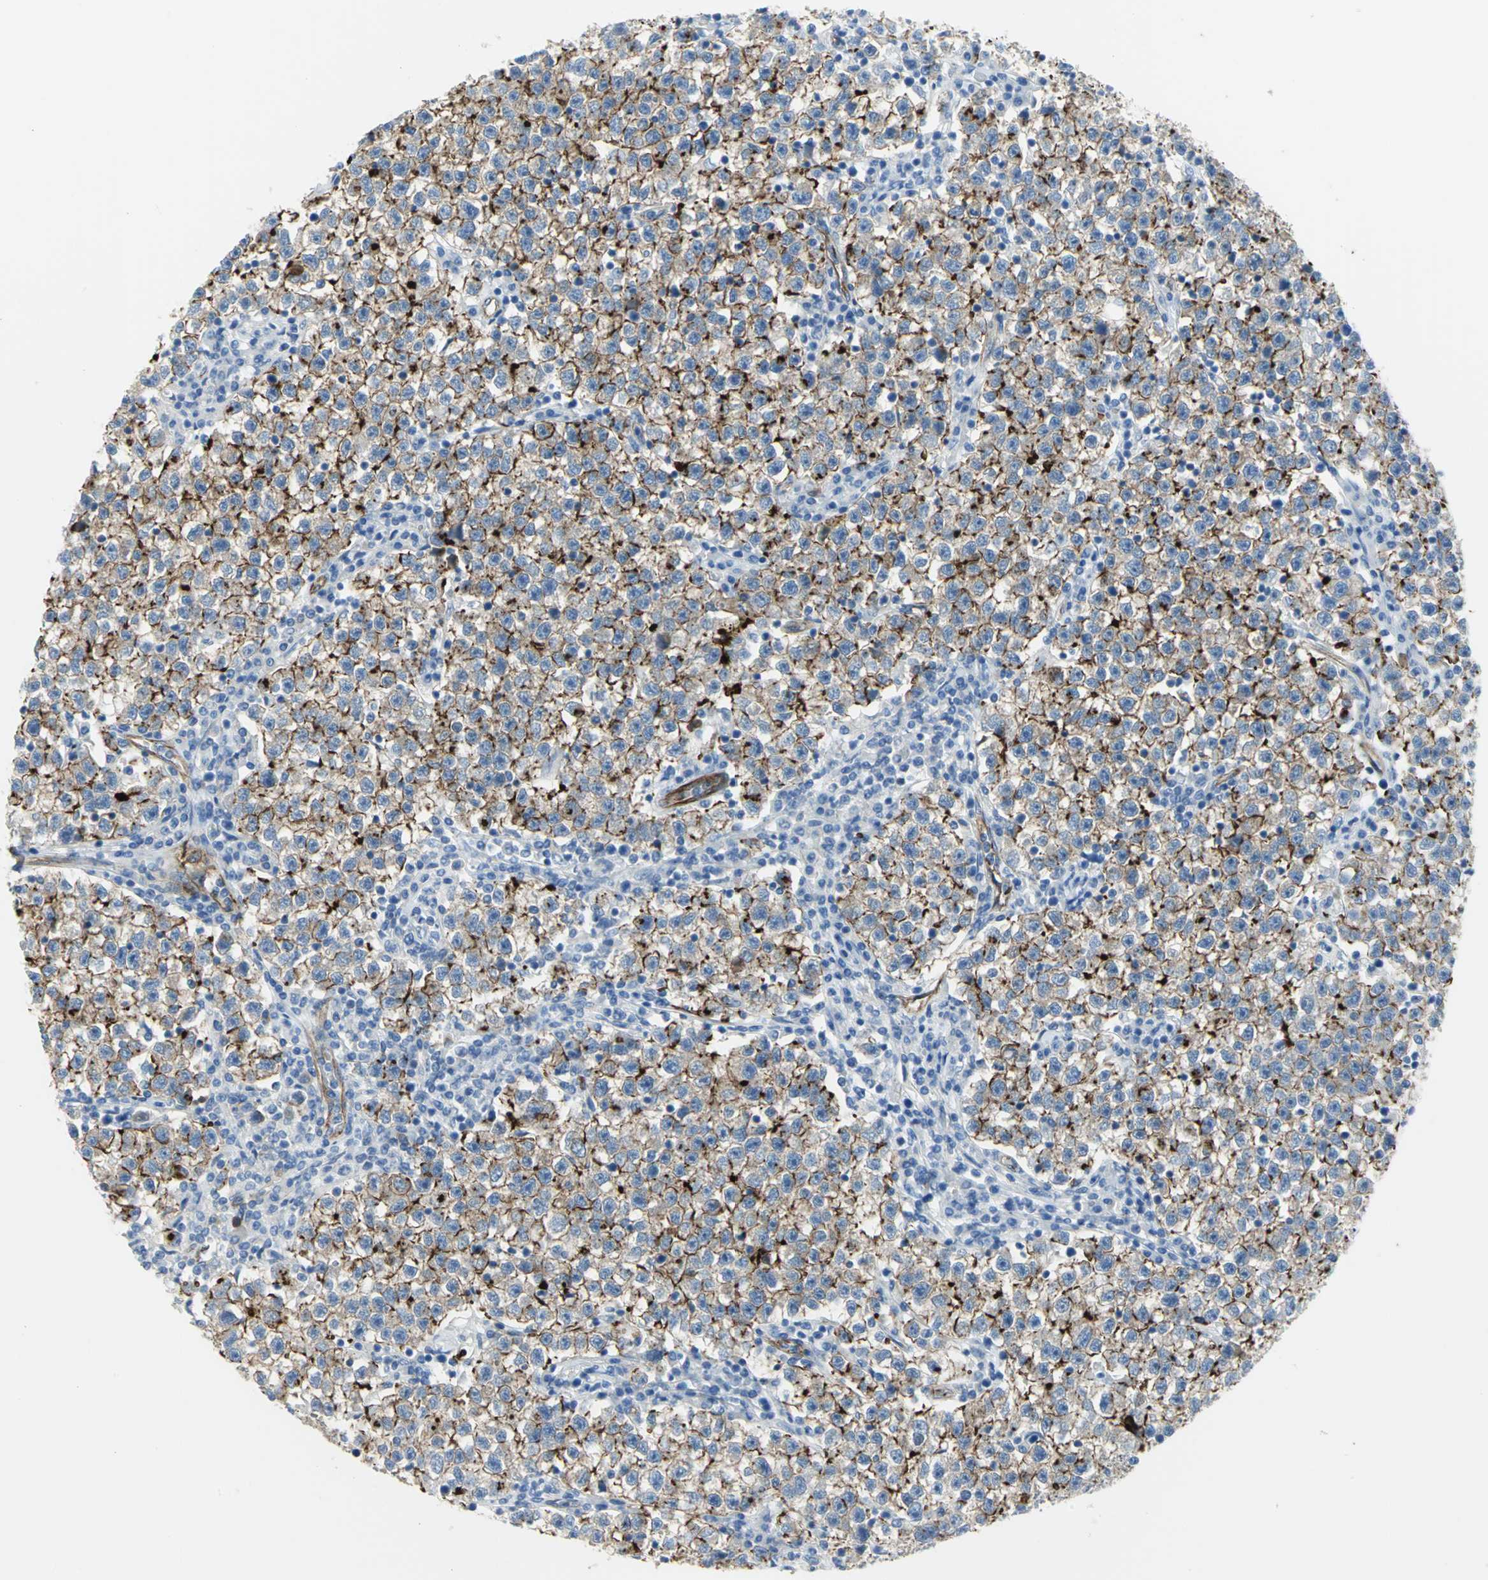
{"staining": {"intensity": "strong", "quantity": ">75%", "location": "cytoplasmic/membranous"}, "tissue": "testis cancer", "cell_type": "Tumor cells", "image_type": "cancer", "snomed": [{"axis": "morphology", "description": "Seminoma, NOS"}, {"axis": "topography", "description": "Testis"}], "caption": "Human testis cancer (seminoma) stained for a protein (brown) exhibits strong cytoplasmic/membranous positive positivity in about >75% of tumor cells.", "gene": "FLNB", "patient": {"sex": "male", "age": 22}}